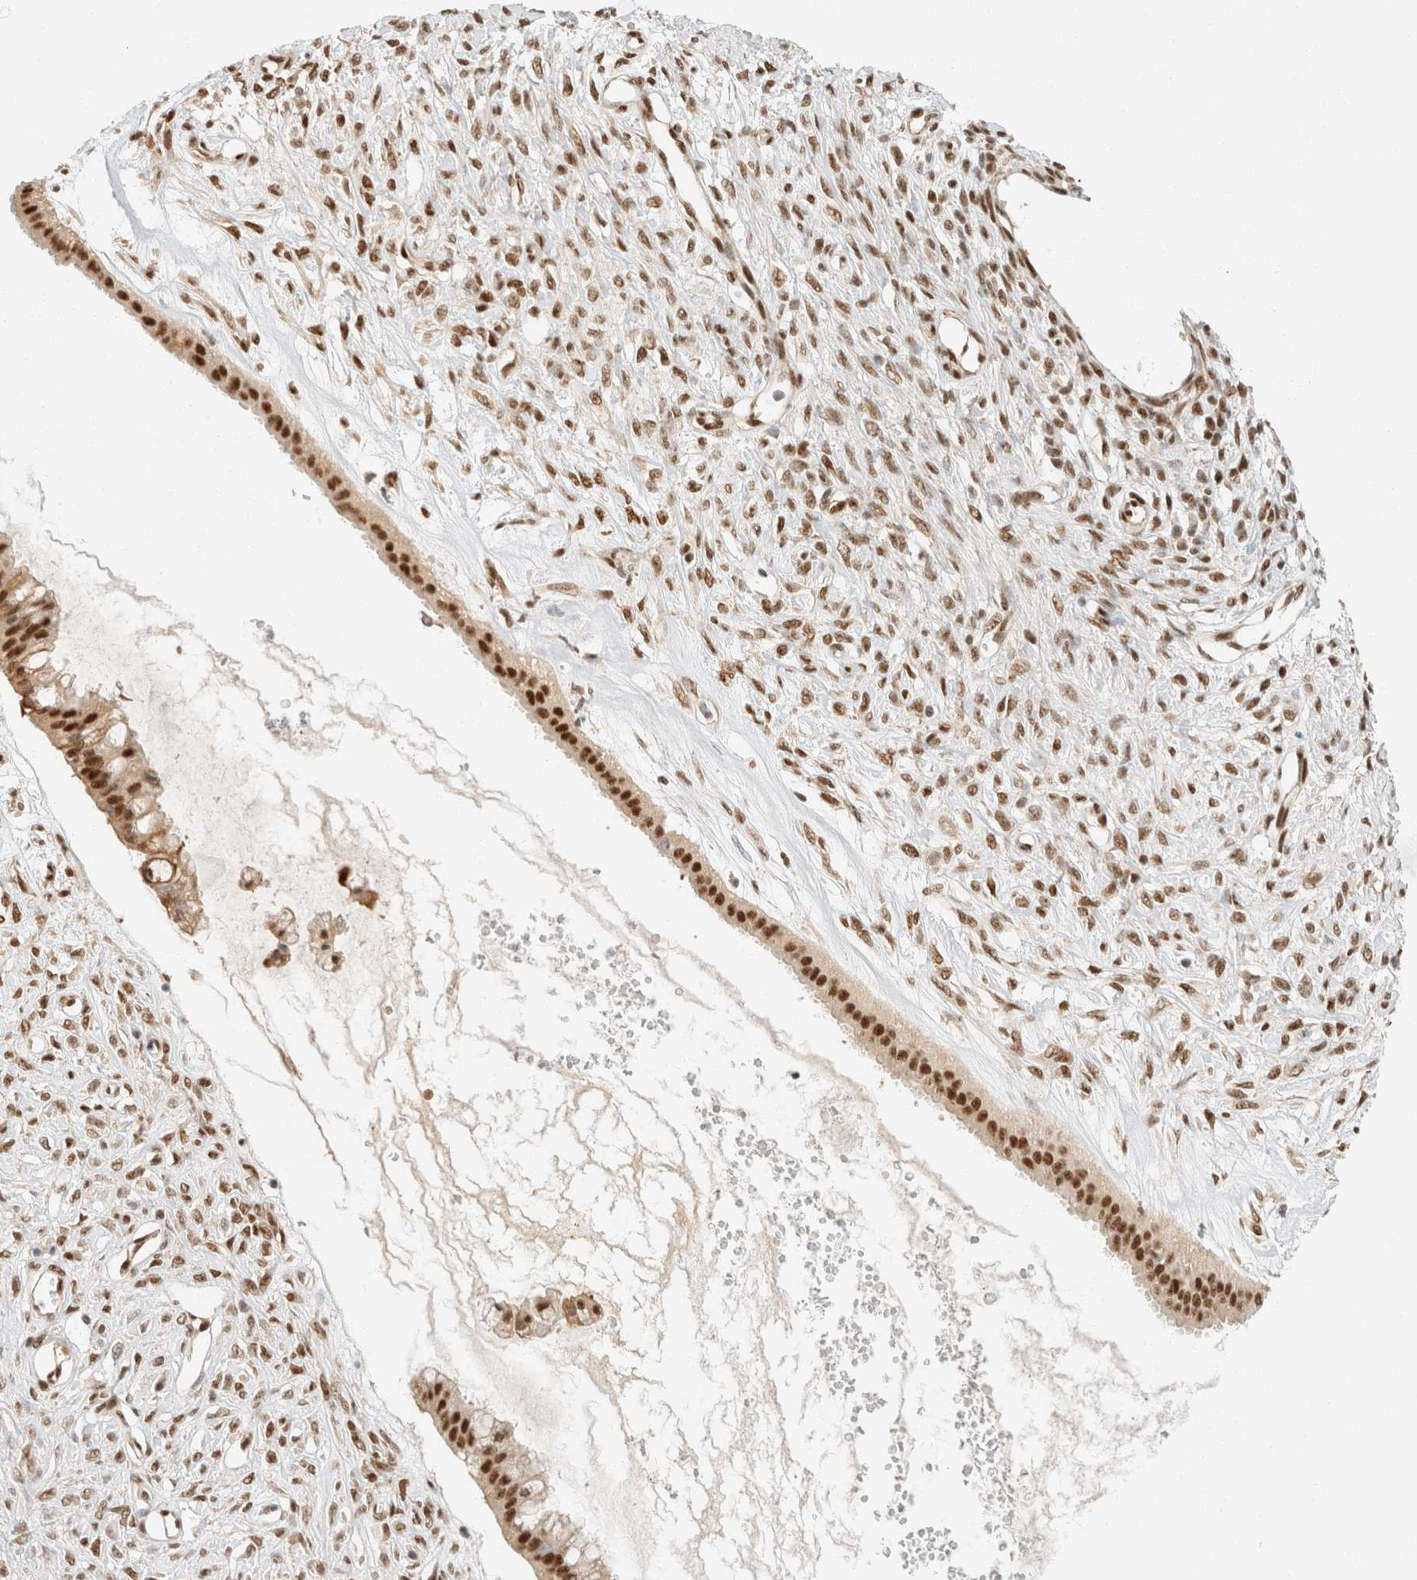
{"staining": {"intensity": "strong", "quantity": ">75%", "location": "nuclear"}, "tissue": "ovarian cancer", "cell_type": "Tumor cells", "image_type": "cancer", "snomed": [{"axis": "morphology", "description": "Cystadenocarcinoma, mucinous, NOS"}, {"axis": "topography", "description": "Ovary"}], "caption": "A brown stain shows strong nuclear positivity of a protein in human ovarian cancer tumor cells.", "gene": "ZNF768", "patient": {"sex": "female", "age": 73}}